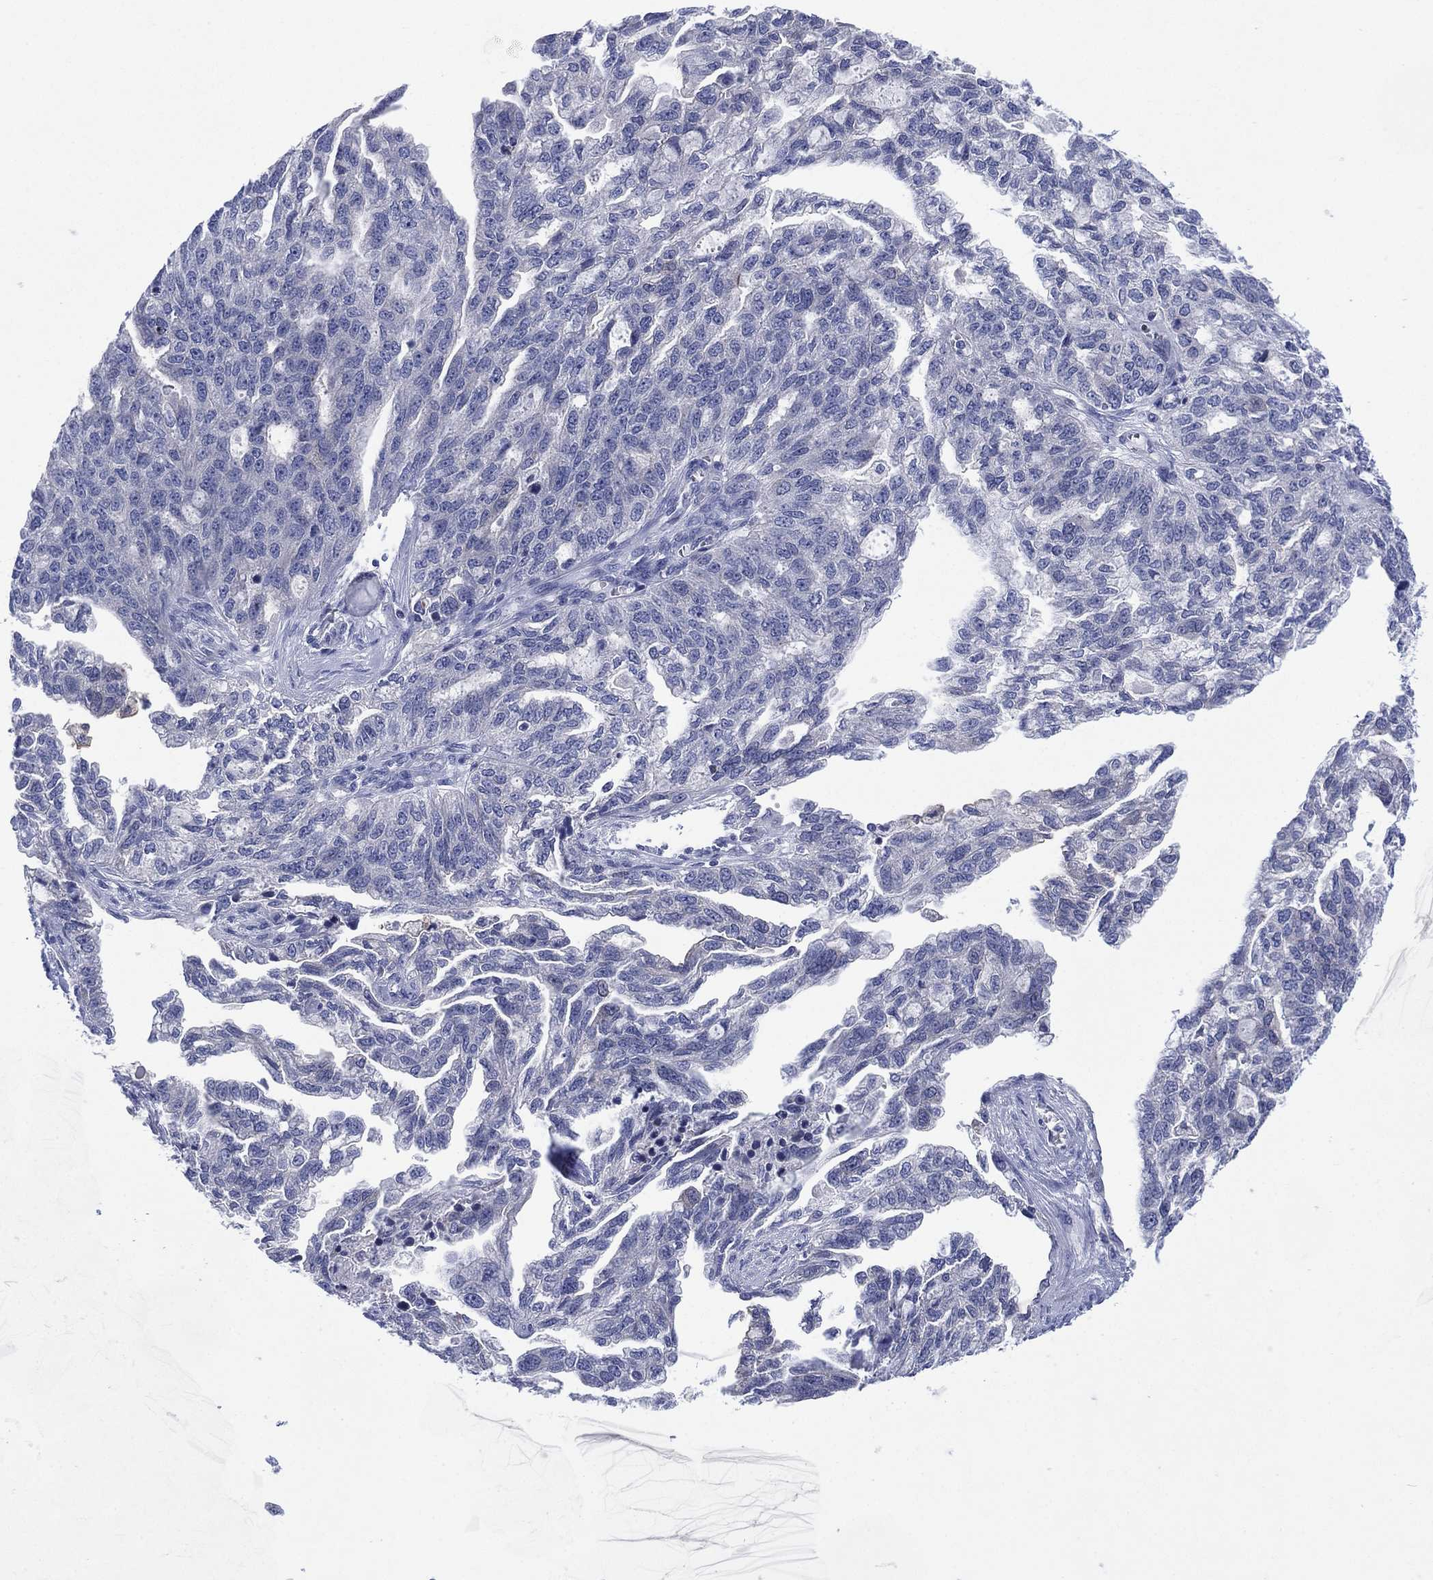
{"staining": {"intensity": "negative", "quantity": "none", "location": "none"}, "tissue": "ovarian cancer", "cell_type": "Tumor cells", "image_type": "cancer", "snomed": [{"axis": "morphology", "description": "Cystadenocarcinoma, serous, NOS"}, {"axis": "topography", "description": "Ovary"}], "caption": "The immunohistochemistry (IHC) micrograph has no significant expression in tumor cells of ovarian cancer (serous cystadenocarcinoma) tissue.", "gene": "CHRNA3", "patient": {"sex": "female", "age": 51}}